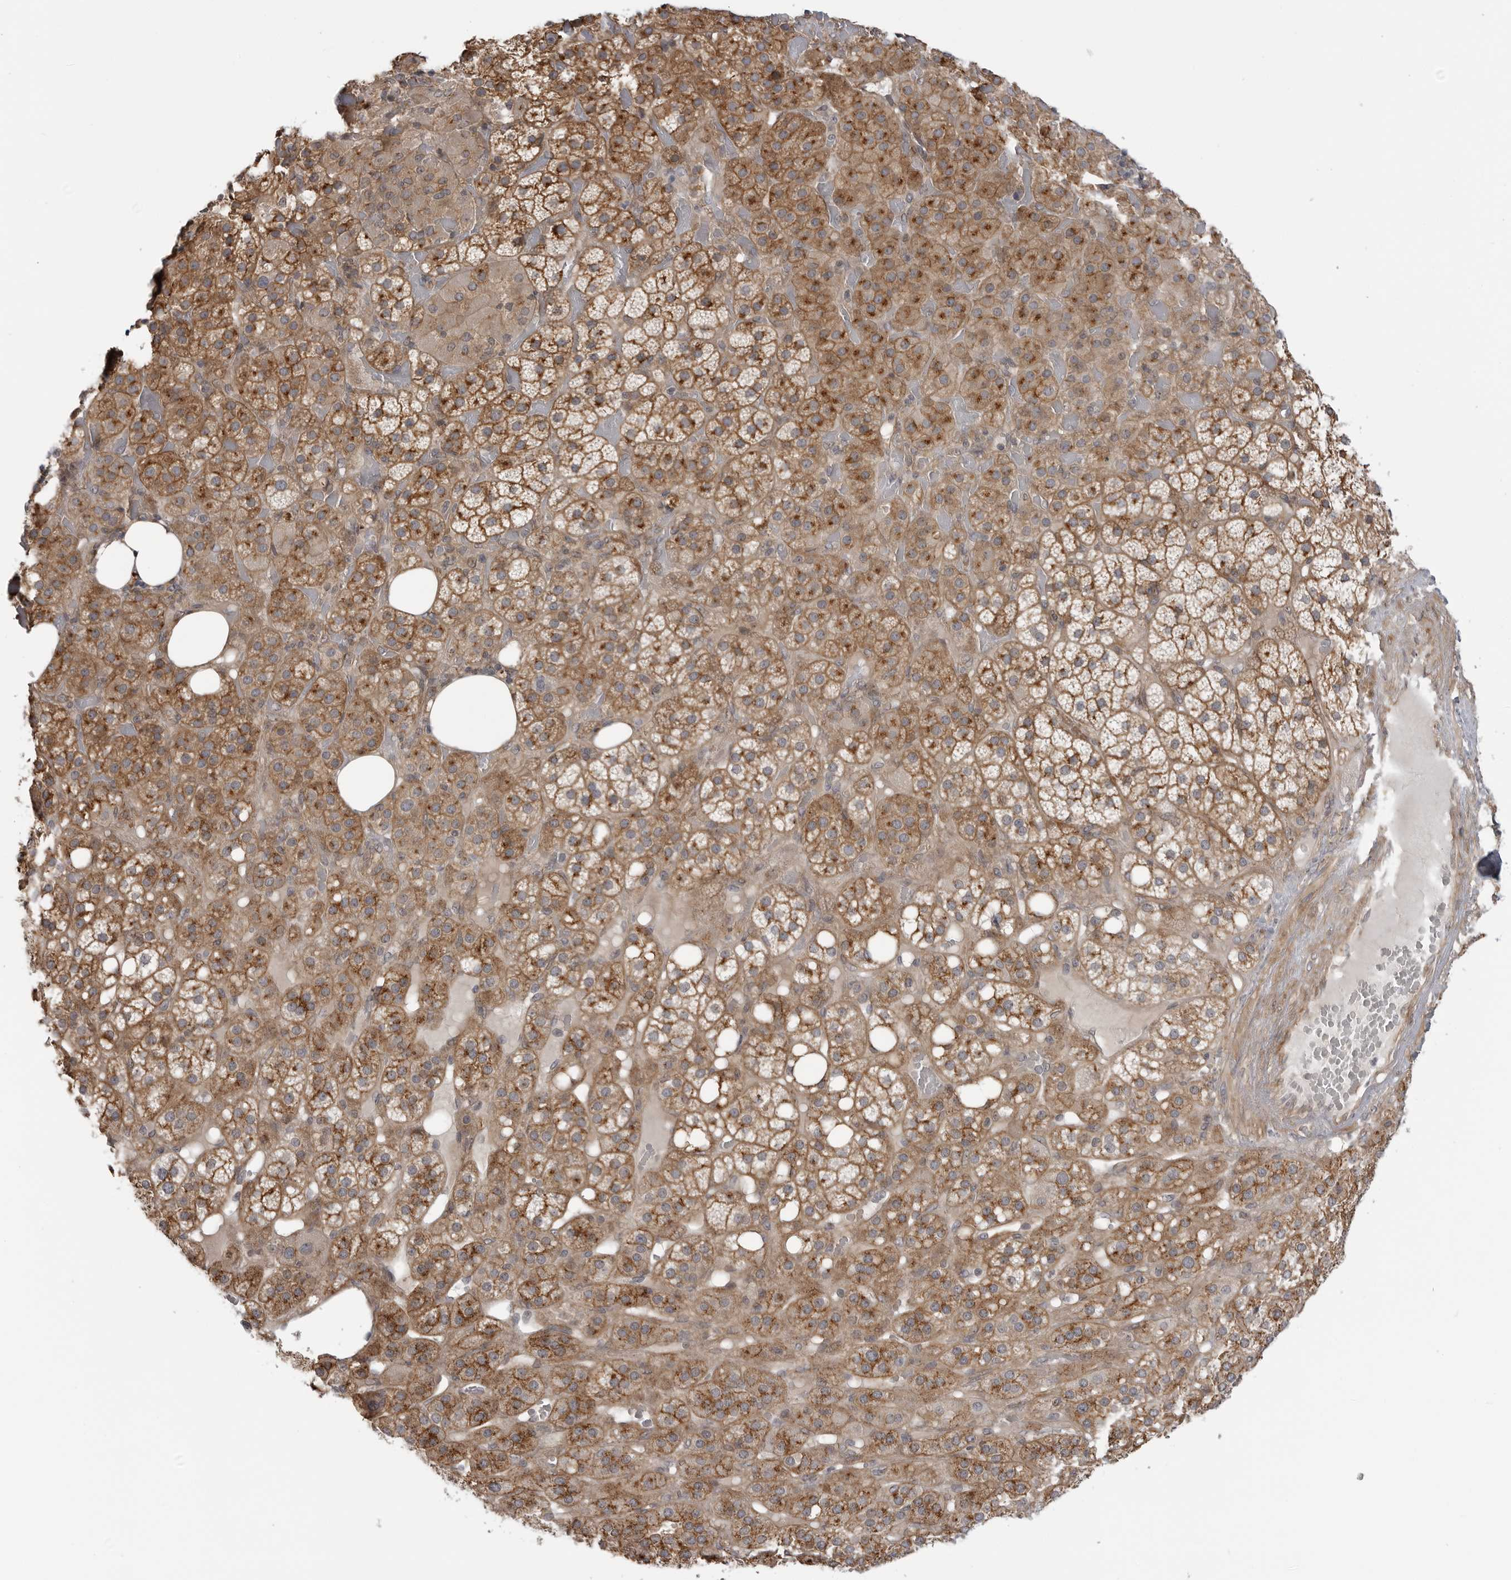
{"staining": {"intensity": "moderate", "quantity": ">75%", "location": "cytoplasmic/membranous"}, "tissue": "adrenal gland", "cell_type": "Glandular cells", "image_type": "normal", "snomed": [{"axis": "morphology", "description": "Normal tissue, NOS"}, {"axis": "topography", "description": "Adrenal gland"}], "caption": "Immunohistochemistry (IHC) (DAB (3,3'-diaminobenzidine)) staining of unremarkable human adrenal gland reveals moderate cytoplasmic/membranous protein positivity in about >75% of glandular cells.", "gene": "LRRC45", "patient": {"sex": "female", "age": 59}}